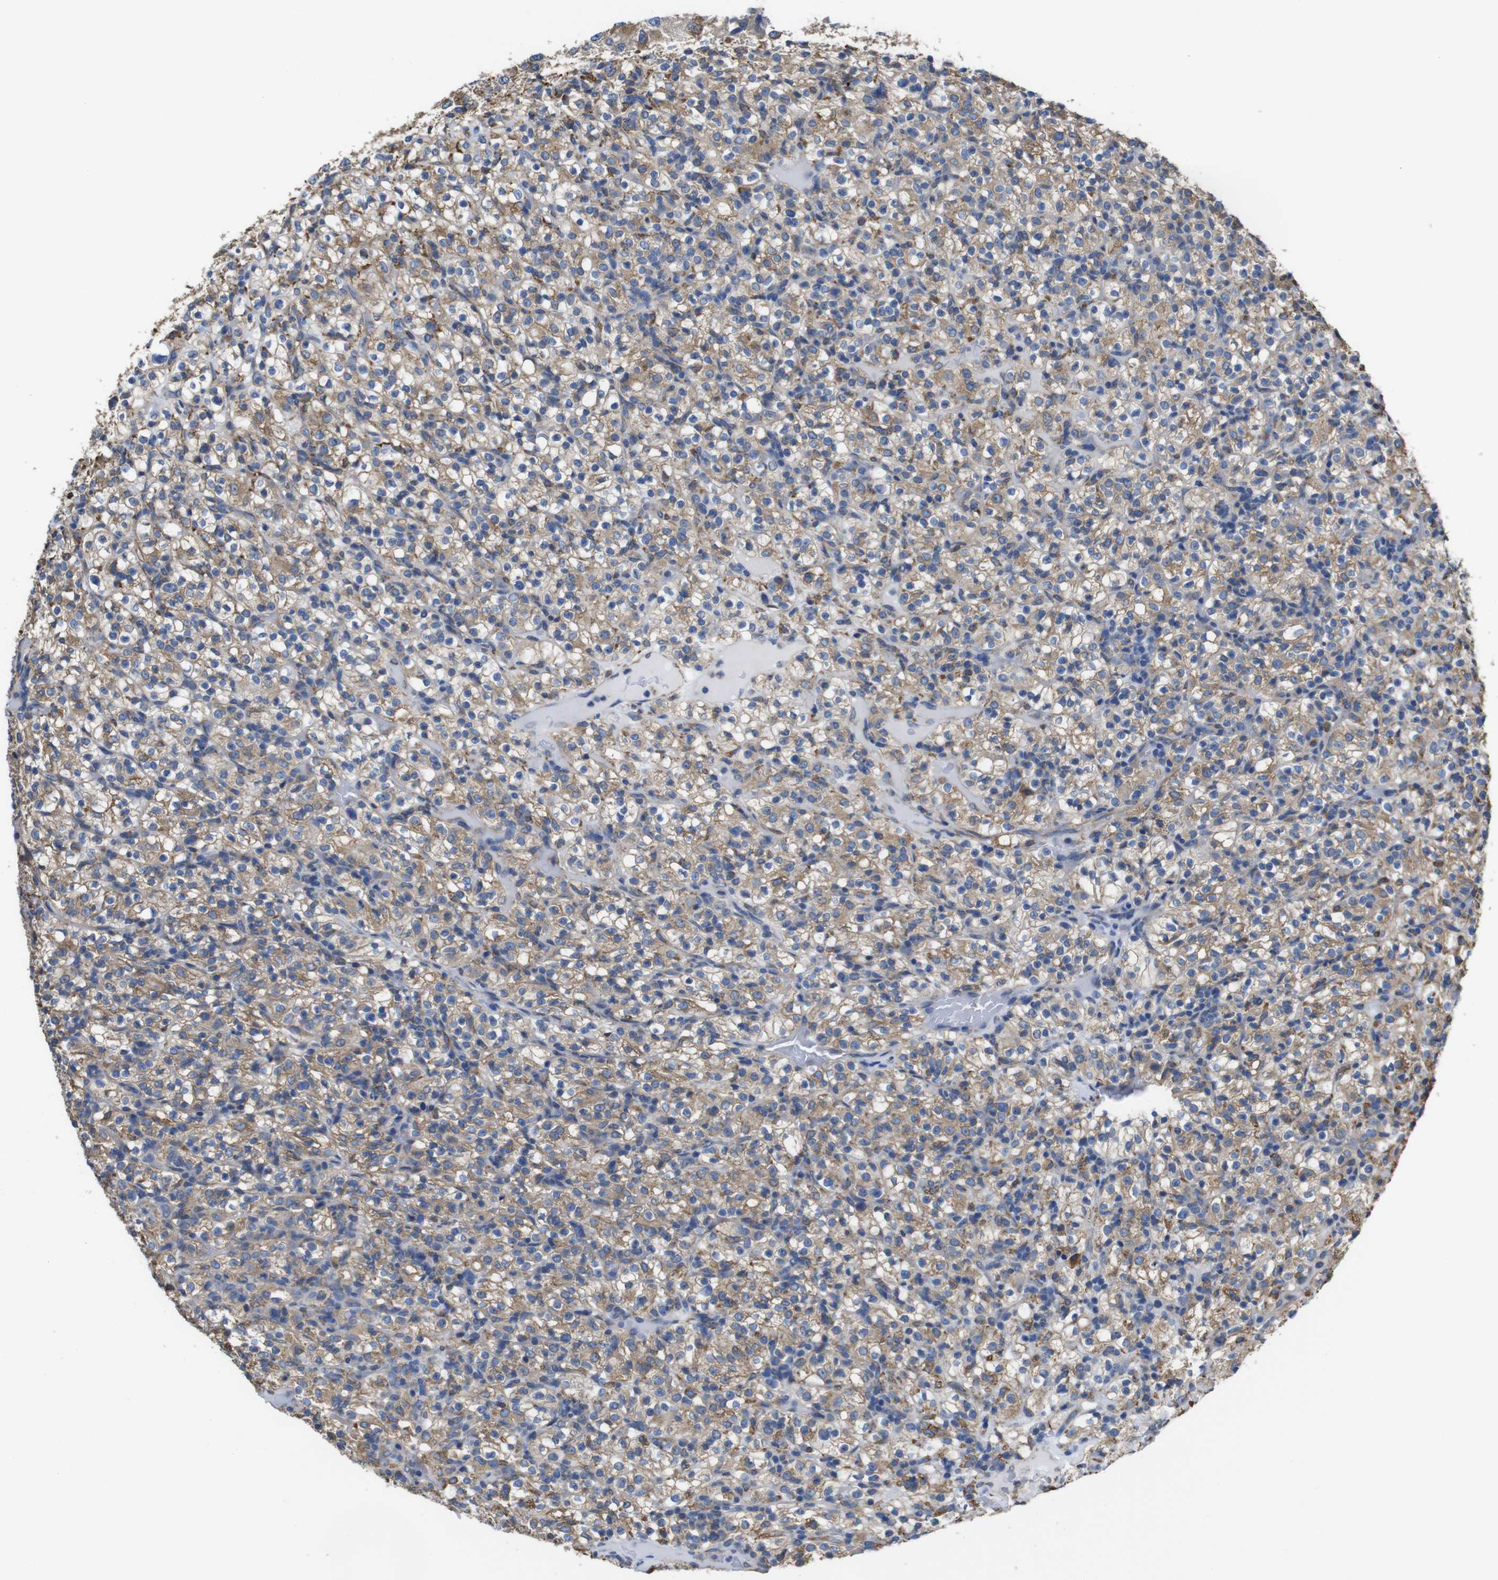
{"staining": {"intensity": "moderate", "quantity": ">75%", "location": "cytoplasmic/membranous"}, "tissue": "renal cancer", "cell_type": "Tumor cells", "image_type": "cancer", "snomed": [{"axis": "morphology", "description": "Normal tissue, NOS"}, {"axis": "morphology", "description": "Adenocarcinoma, NOS"}, {"axis": "topography", "description": "Kidney"}], "caption": "Brown immunohistochemical staining in human renal cancer (adenocarcinoma) displays moderate cytoplasmic/membranous positivity in approximately >75% of tumor cells. (DAB IHC, brown staining for protein, blue staining for nuclei).", "gene": "PPIB", "patient": {"sex": "female", "age": 72}}